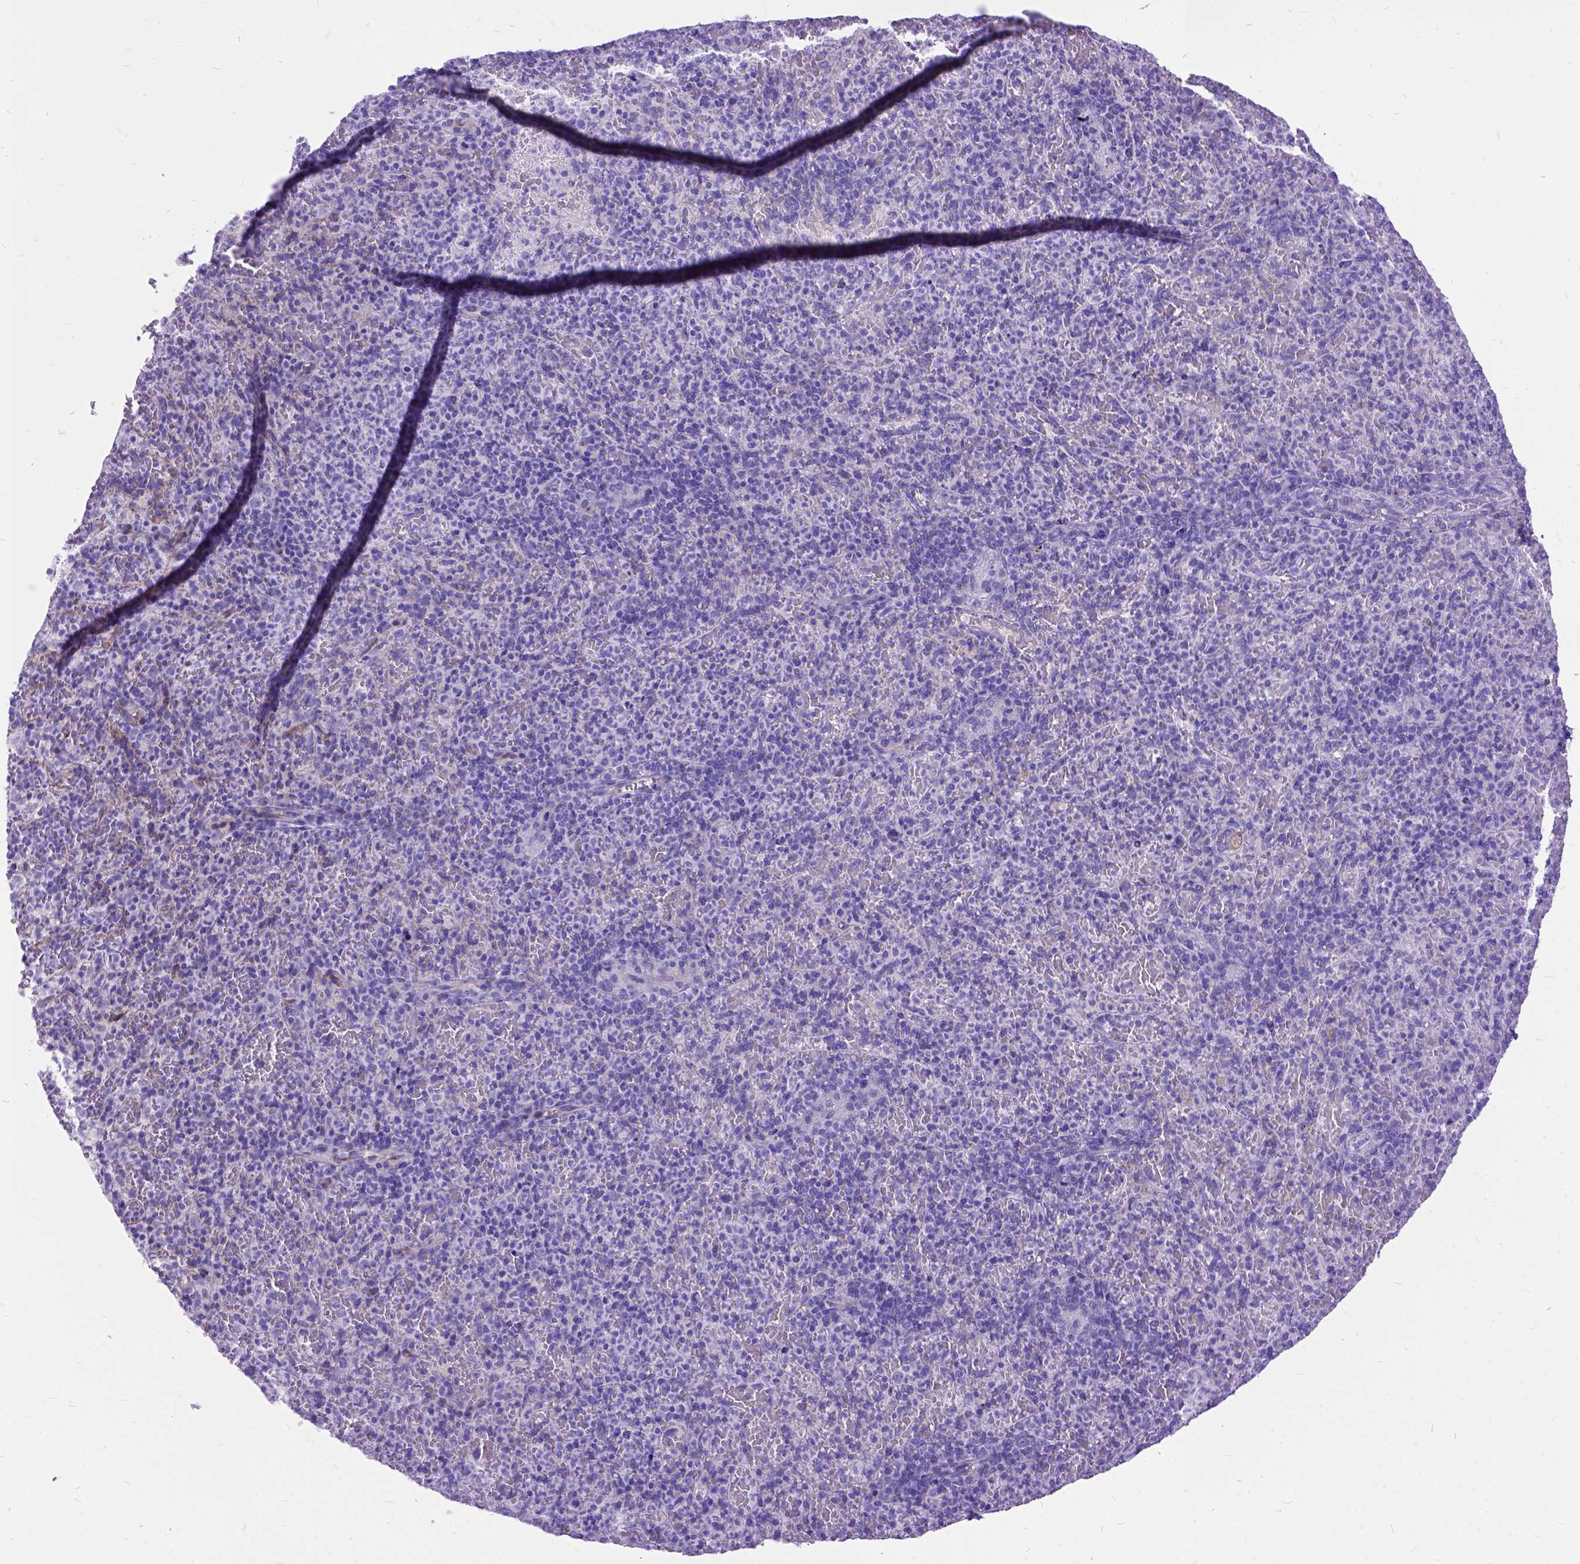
{"staining": {"intensity": "negative", "quantity": "none", "location": "none"}, "tissue": "spleen", "cell_type": "Cells in red pulp", "image_type": "normal", "snomed": [{"axis": "morphology", "description": "Normal tissue, NOS"}, {"axis": "topography", "description": "Spleen"}], "caption": "This image is of normal spleen stained with IHC to label a protein in brown with the nuclei are counter-stained blue. There is no positivity in cells in red pulp.", "gene": "DNAH2", "patient": {"sex": "female", "age": 74}}